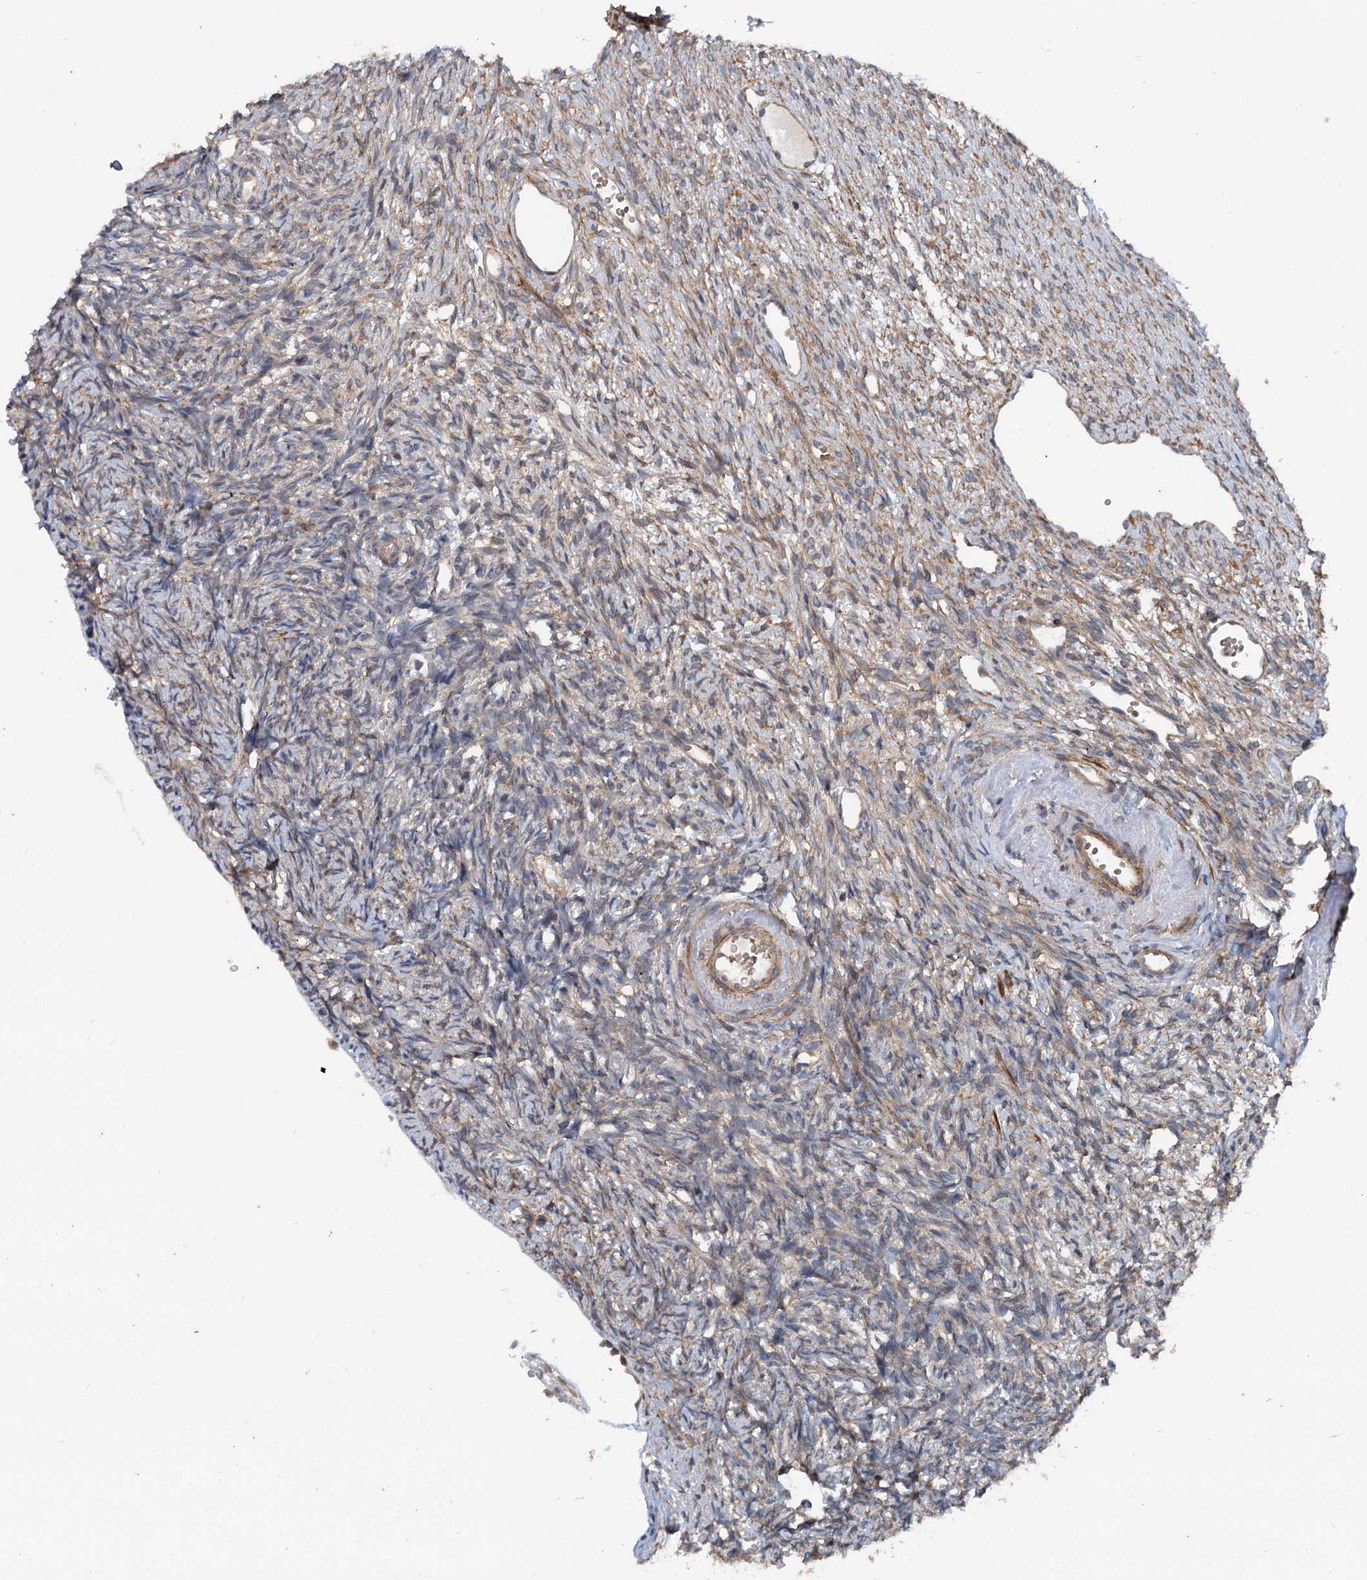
{"staining": {"intensity": "weak", "quantity": "25%-75%", "location": "cytoplasmic/membranous"}, "tissue": "ovary", "cell_type": "Ovarian stroma cells", "image_type": "normal", "snomed": [{"axis": "morphology", "description": "Normal tissue, NOS"}, {"axis": "topography", "description": "Ovary"}], "caption": "Protein staining of normal ovary reveals weak cytoplasmic/membranous positivity in about 25%-75% of ovarian stroma cells.", "gene": "TEDC1", "patient": {"sex": "female", "age": 51}}